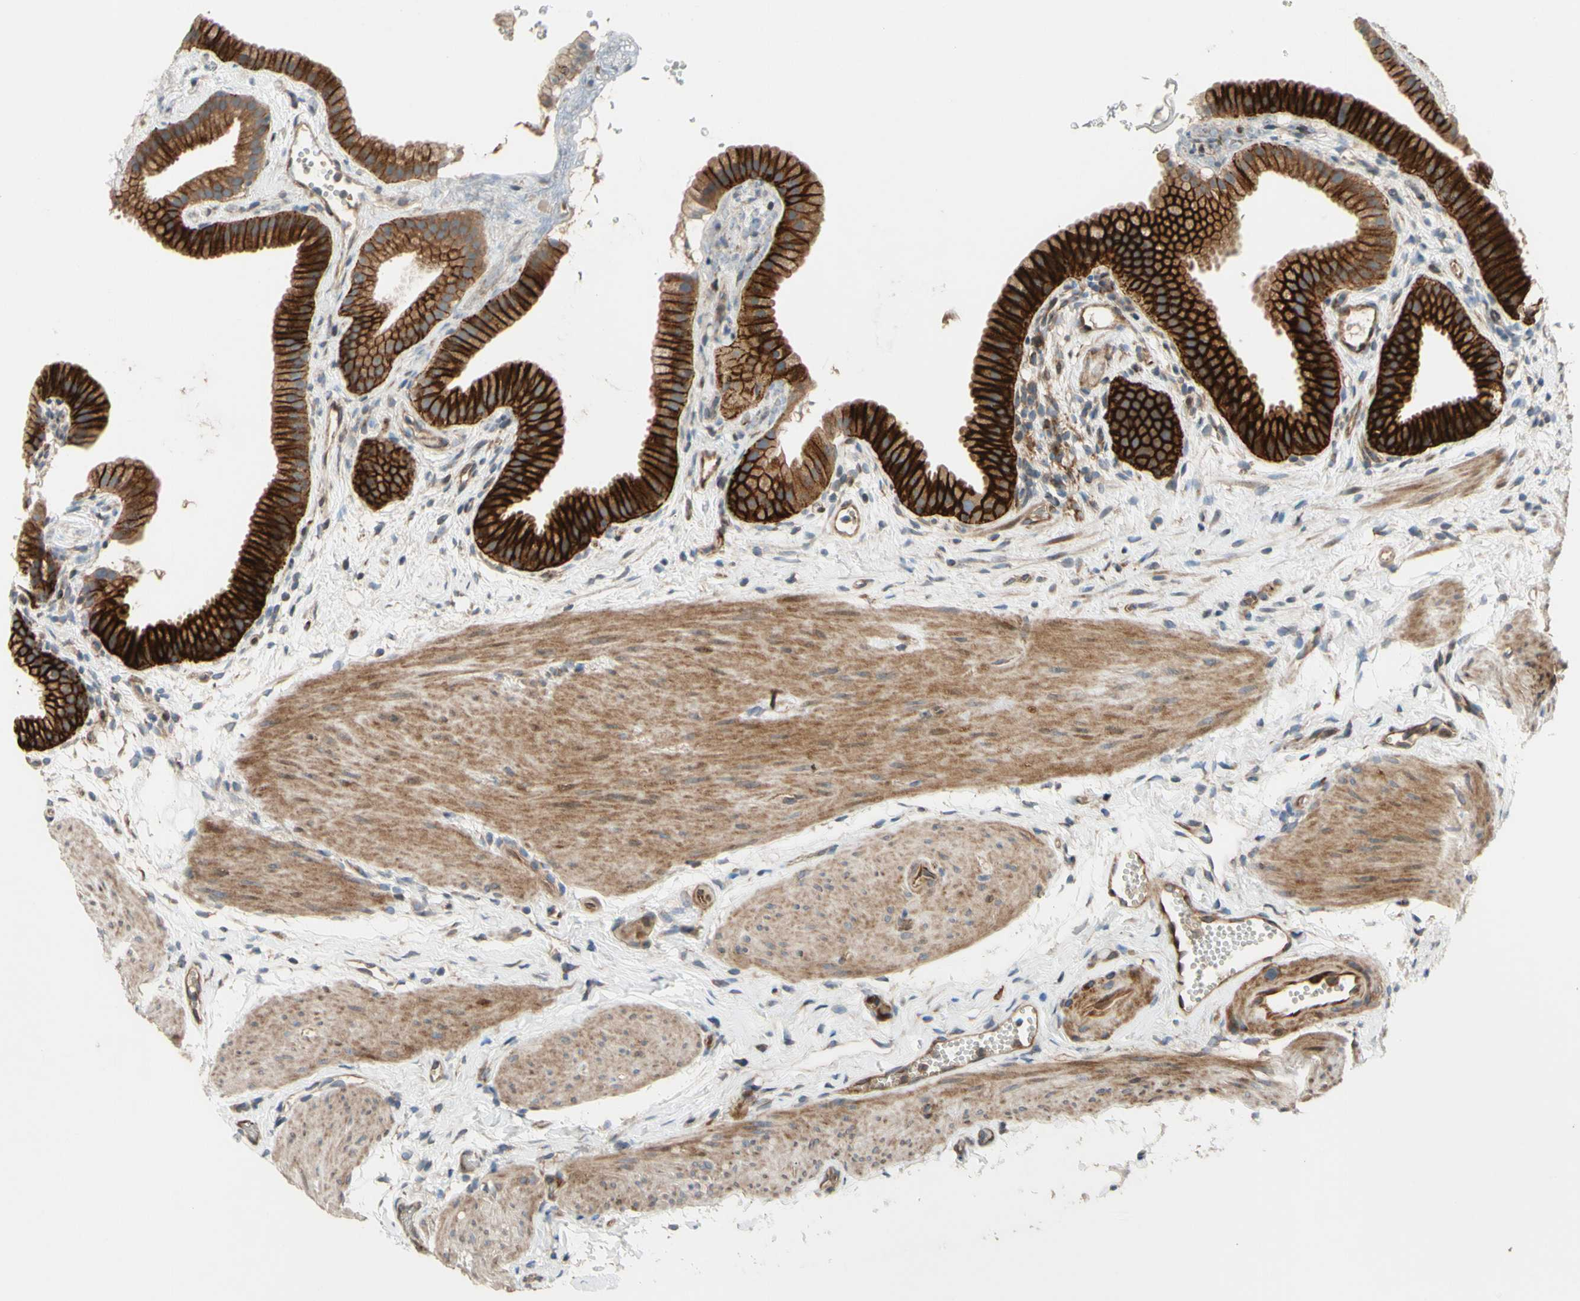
{"staining": {"intensity": "strong", "quantity": ">75%", "location": "cytoplasmic/membranous"}, "tissue": "gallbladder", "cell_type": "Glandular cells", "image_type": "normal", "snomed": [{"axis": "morphology", "description": "Normal tissue, NOS"}, {"axis": "topography", "description": "Gallbladder"}], "caption": "Immunohistochemical staining of unremarkable gallbladder displays strong cytoplasmic/membranous protein staining in approximately >75% of glandular cells.", "gene": "SPTLC1", "patient": {"sex": "female", "age": 64}}